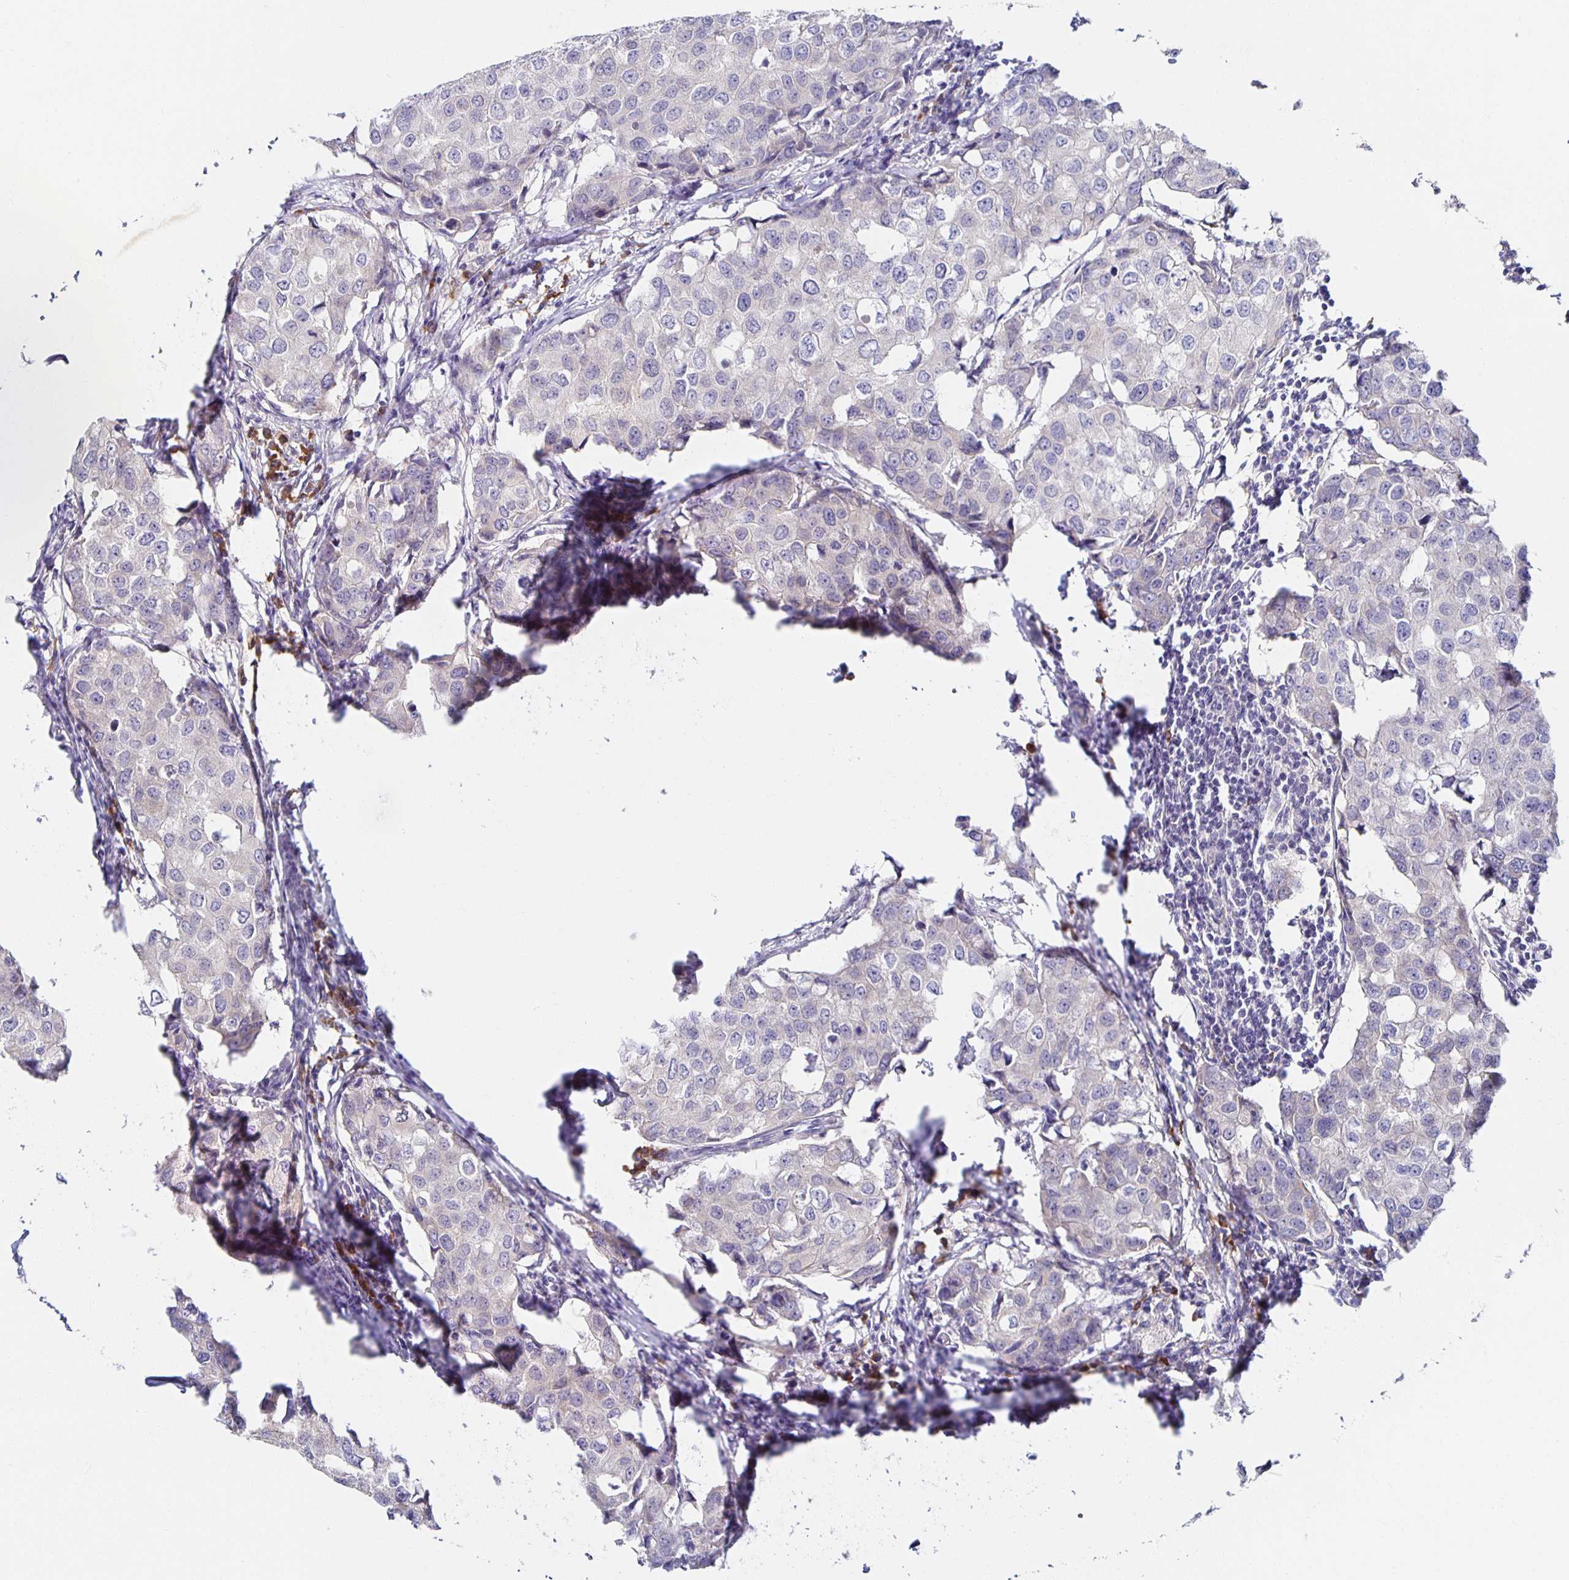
{"staining": {"intensity": "negative", "quantity": "none", "location": "none"}, "tissue": "breast cancer", "cell_type": "Tumor cells", "image_type": "cancer", "snomed": [{"axis": "morphology", "description": "Duct carcinoma"}, {"axis": "topography", "description": "Breast"}], "caption": "A histopathology image of infiltrating ductal carcinoma (breast) stained for a protein shows no brown staining in tumor cells. (IHC, brightfield microscopy, high magnification).", "gene": "BAD", "patient": {"sex": "female", "age": 27}}